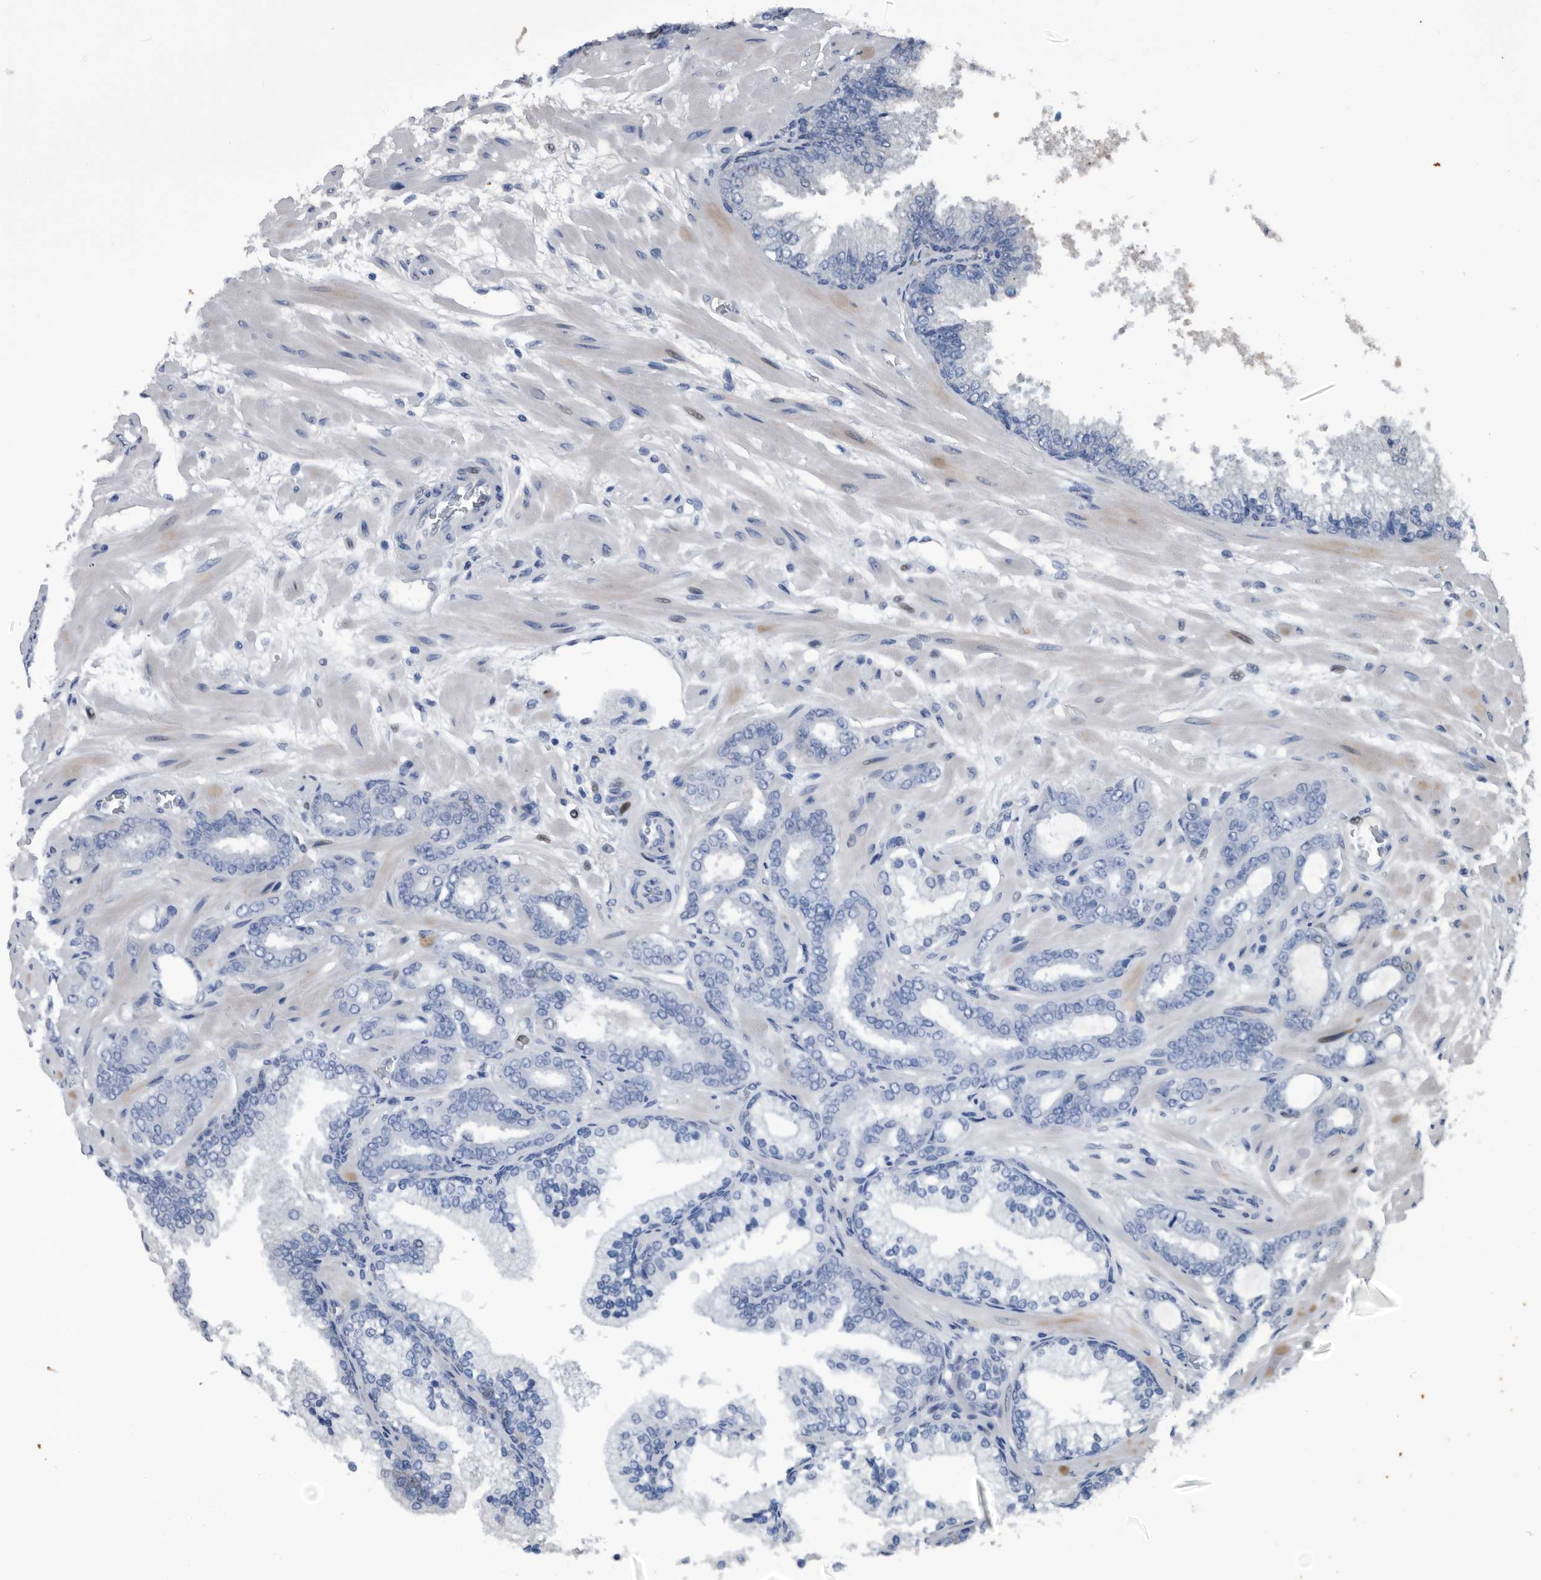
{"staining": {"intensity": "negative", "quantity": "none", "location": "none"}, "tissue": "prostate cancer", "cell_type": "Tumor cells", "image_type": "cancer", "snomed": [{"axis": "morphology", "description": "Adenocarcinoma, Low grade"}, {"axis": "topography", "description": "Prostate"}], "caption": "The image demonstrates no significant expression in tumor cells of adenocarcinoma (low-grade) (prostate).", "gene": "PDXK", "patient": {"sex": "male", "age": 63}}